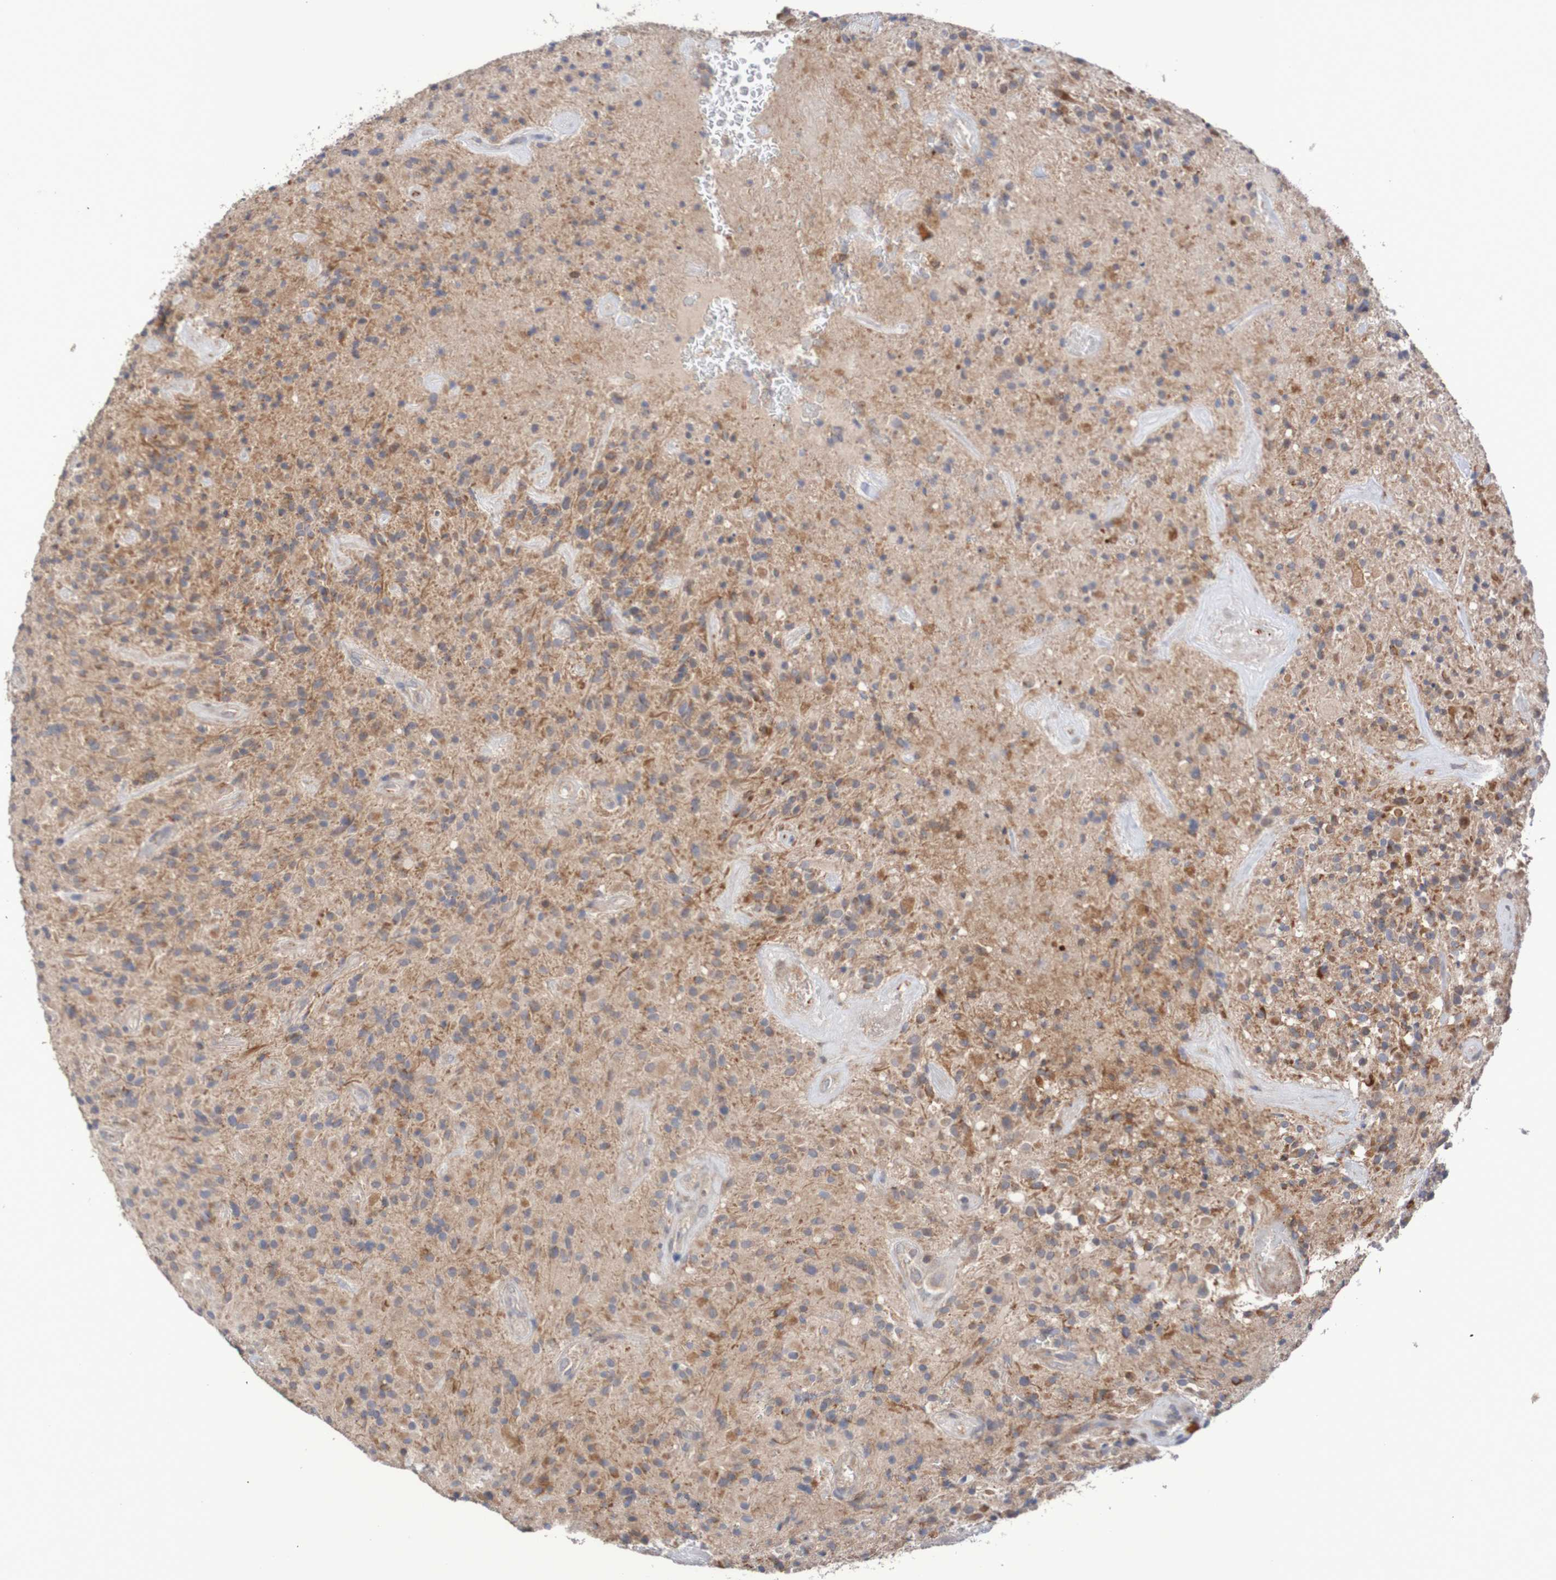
{"staining": {"intensity": "moderate", "quantity": "25%-75%", "location": "cytoplasmic/membranous"}, "tissue": "glioma", "cell_type": "Tumor cells", "image_type": "cancer", "snomed": [{"axis": "morphology", "description": "Glioma, malignant, High grade"}, {"axis": "topography", "description": "Brain"}], "caption": "Moderate cytoplasmic/membranous positivity is identified in about 25%-75% of tumor cells in glioma. (brown staining indicates protein expression, while blue staining denotes nuclei).", "gene": "C3orf18", "patient": {"sex": "male", "age": 71}}